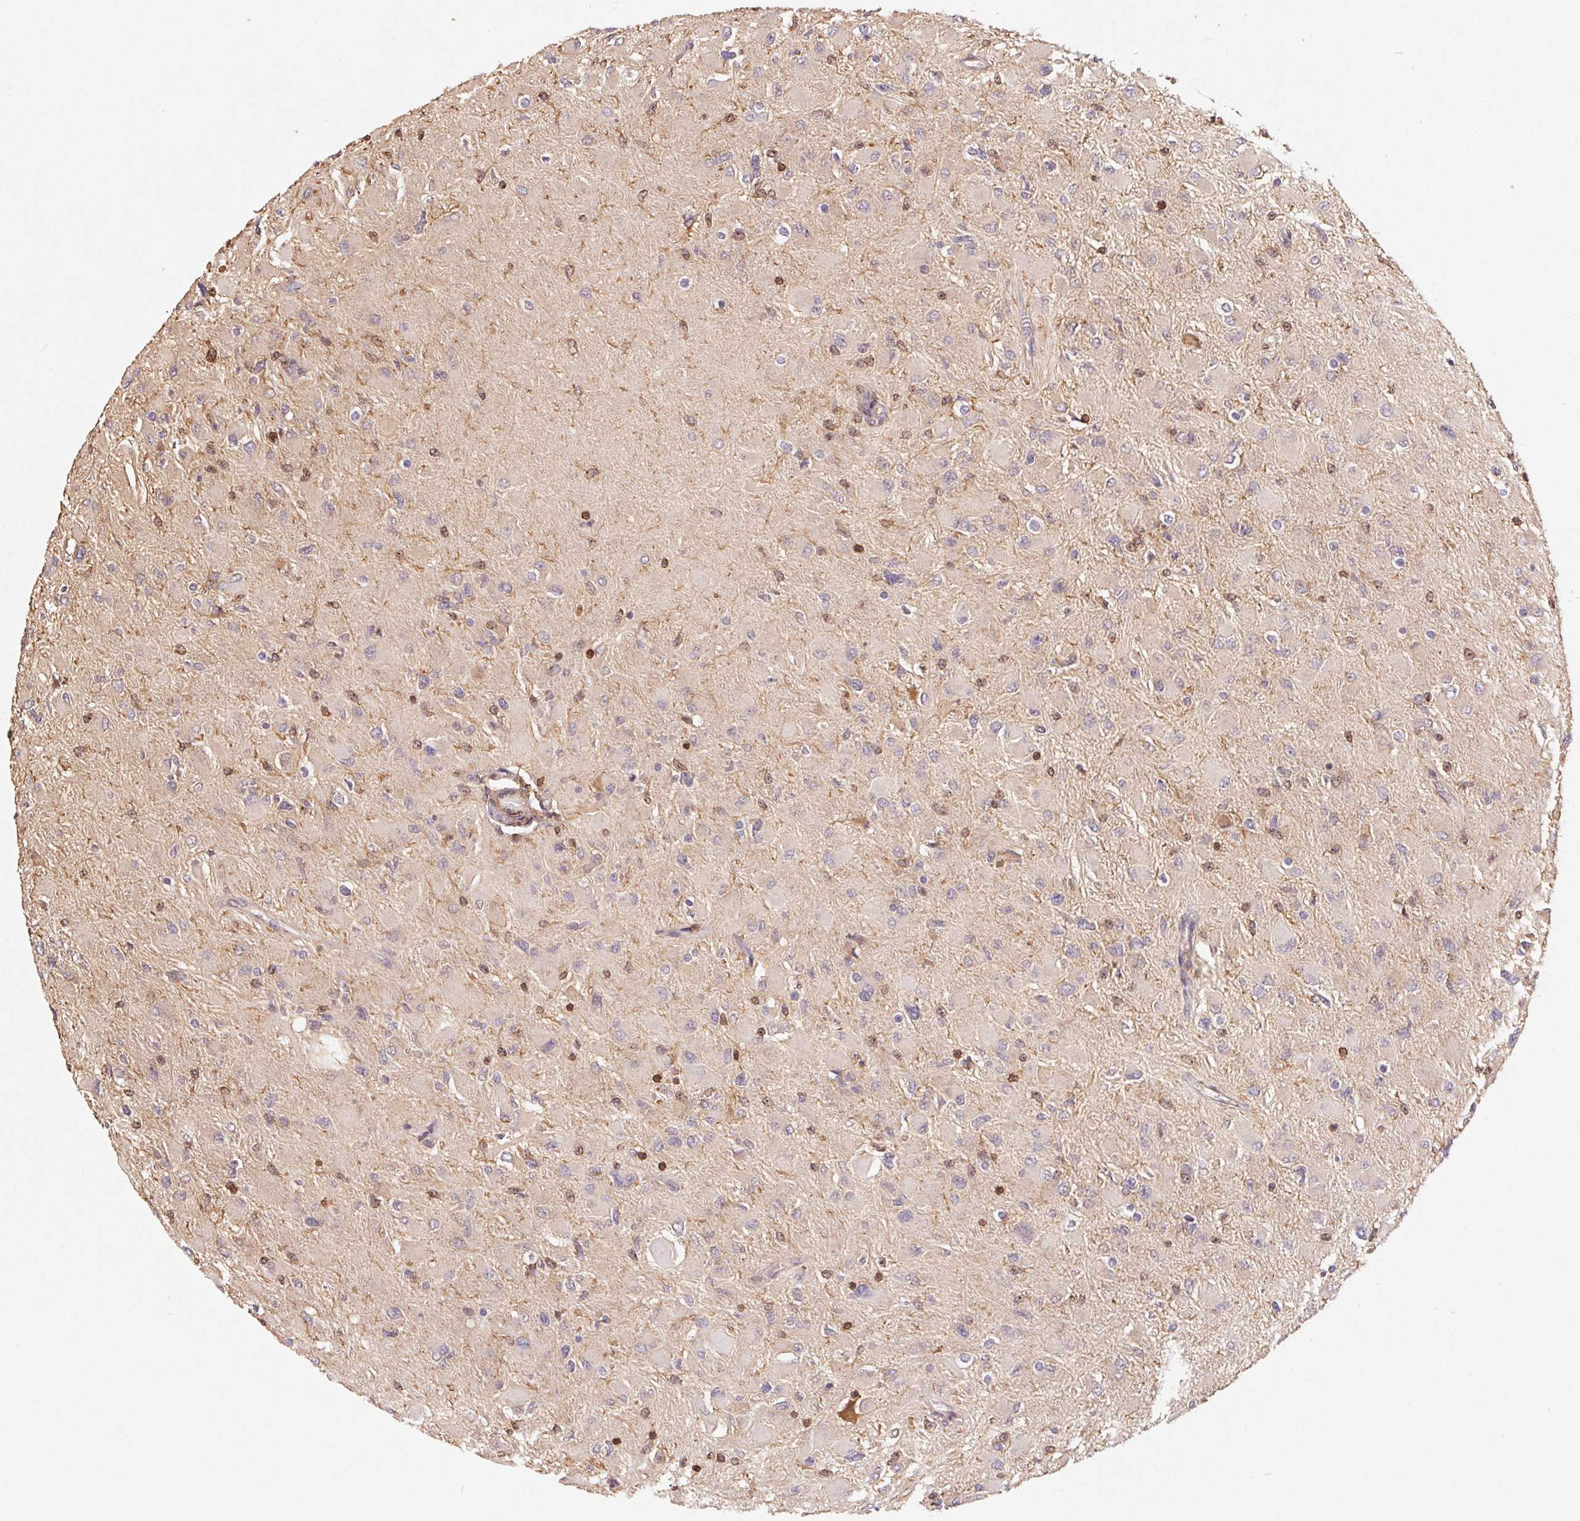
{"staining": {"intensity": "negative", "quantity": "none", "location": "none"}, "tissue": "glioma", "cell_type": "Tumor cells", "image_type": "cancer", "snomed": [{"axis": "morphology", "description": "Glioma, malignant, High grade"}, {"axis": "topography", "description": "Cerebral cortex"}], "caption": "Immunohistochemical staining of human malignant glioma (high-grade) reveals no significant staining in tumor cells.", "gene": "ATG10", "patient": {"sex": "female", "age": 36}}